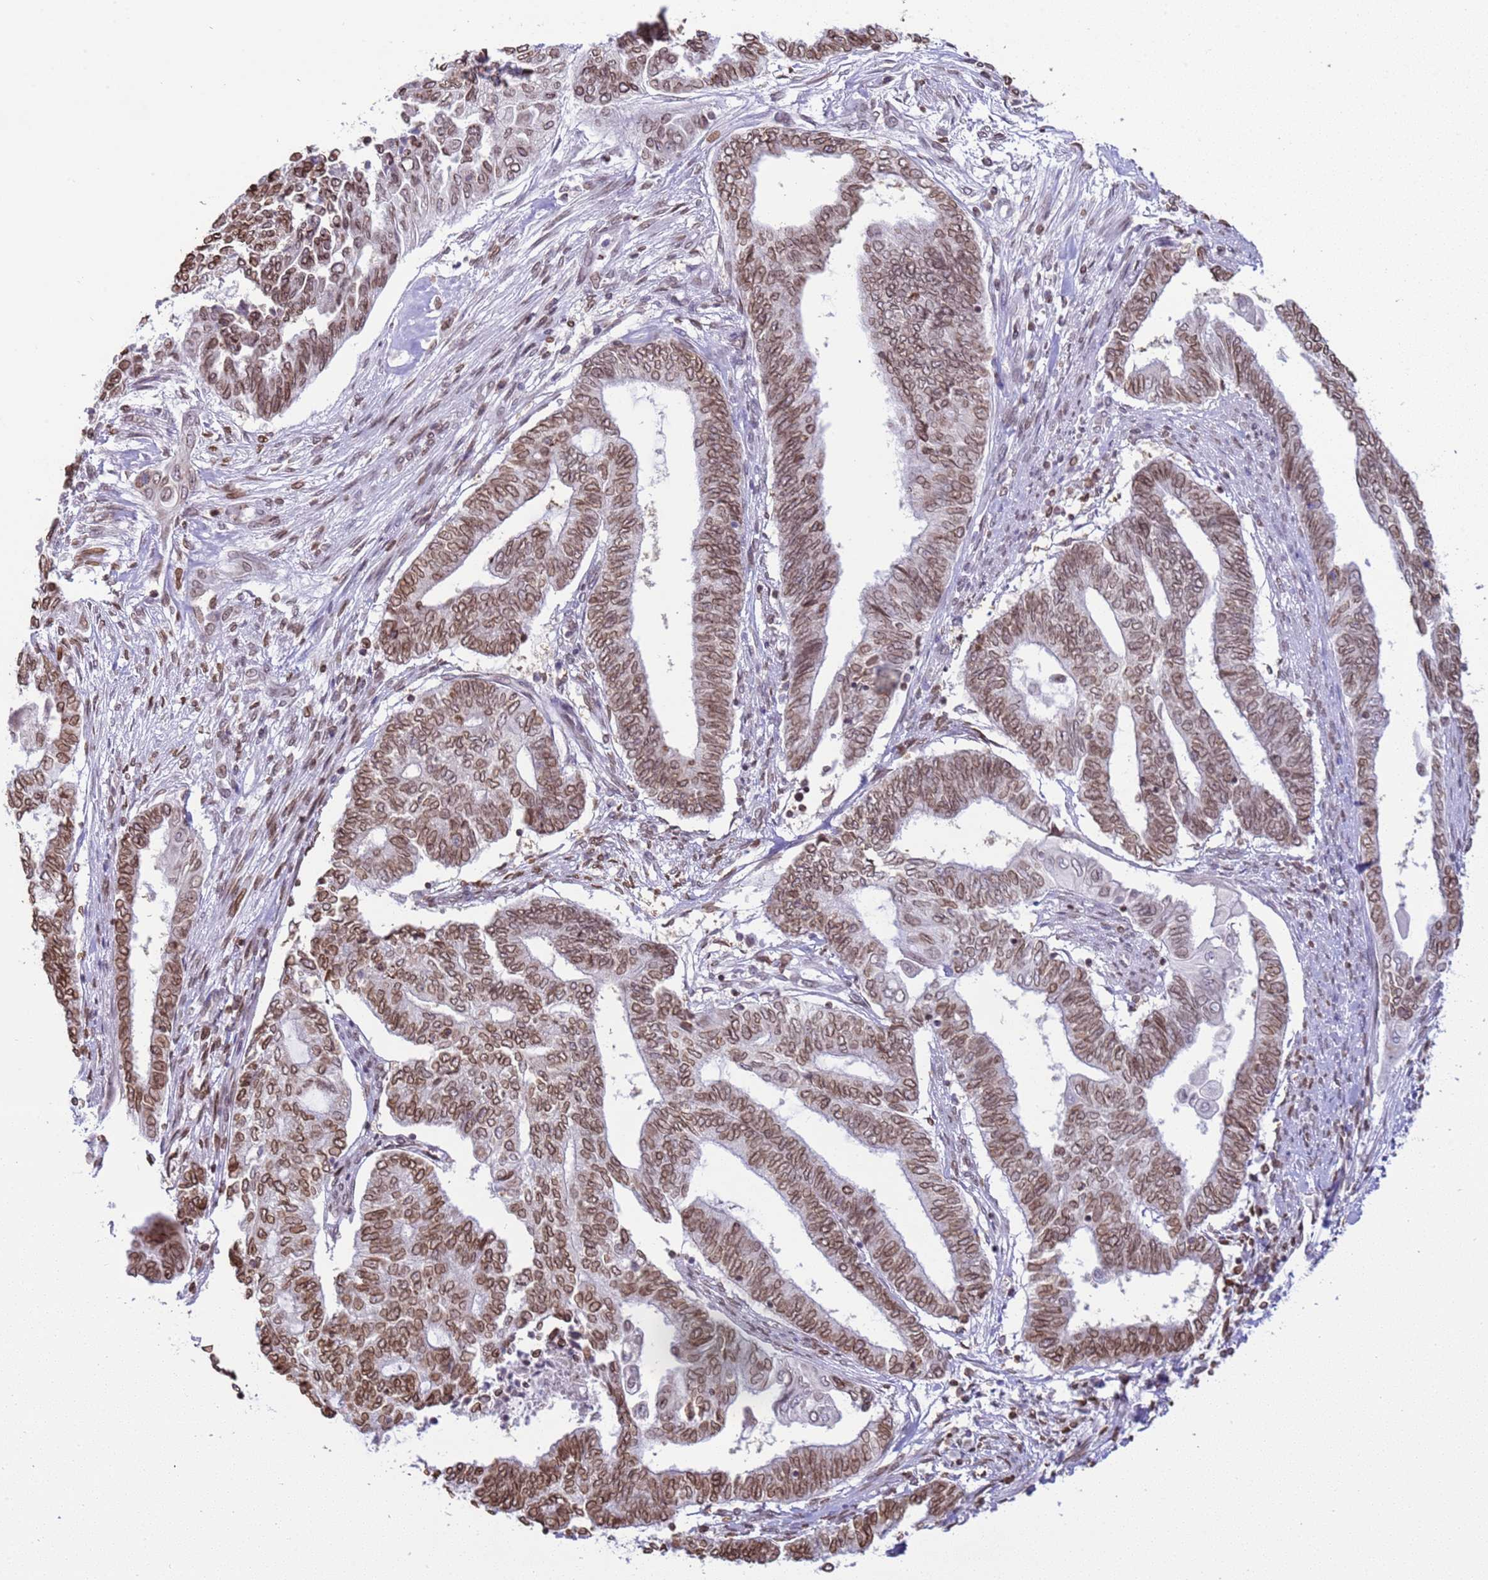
{"staining": {"intensity": "moderate", "quantity": ">75%", "location": "cytoplasmic/membranous,nuclear"}, "tissue": "endometrial cancer", "cell_type": "Tumor cells", "image_type": "cancer", "snomed": [{"axis": "morphology", "description": "Adenocarcinoma, NOS"}, {"axis": "topography", "description": "Uterus"}, {"axis": "topography", "description": "Endometrium"}], "caption": "This is a micrograph of immunohistochemistry (IHC) staining of endometrial adenocarcinoma, which shows moderate staining in the cytoplasmic/membranous and nuclear of tumor cells.", "gene": "DHX37", "patient": {"sex": "female", "age": 70}}